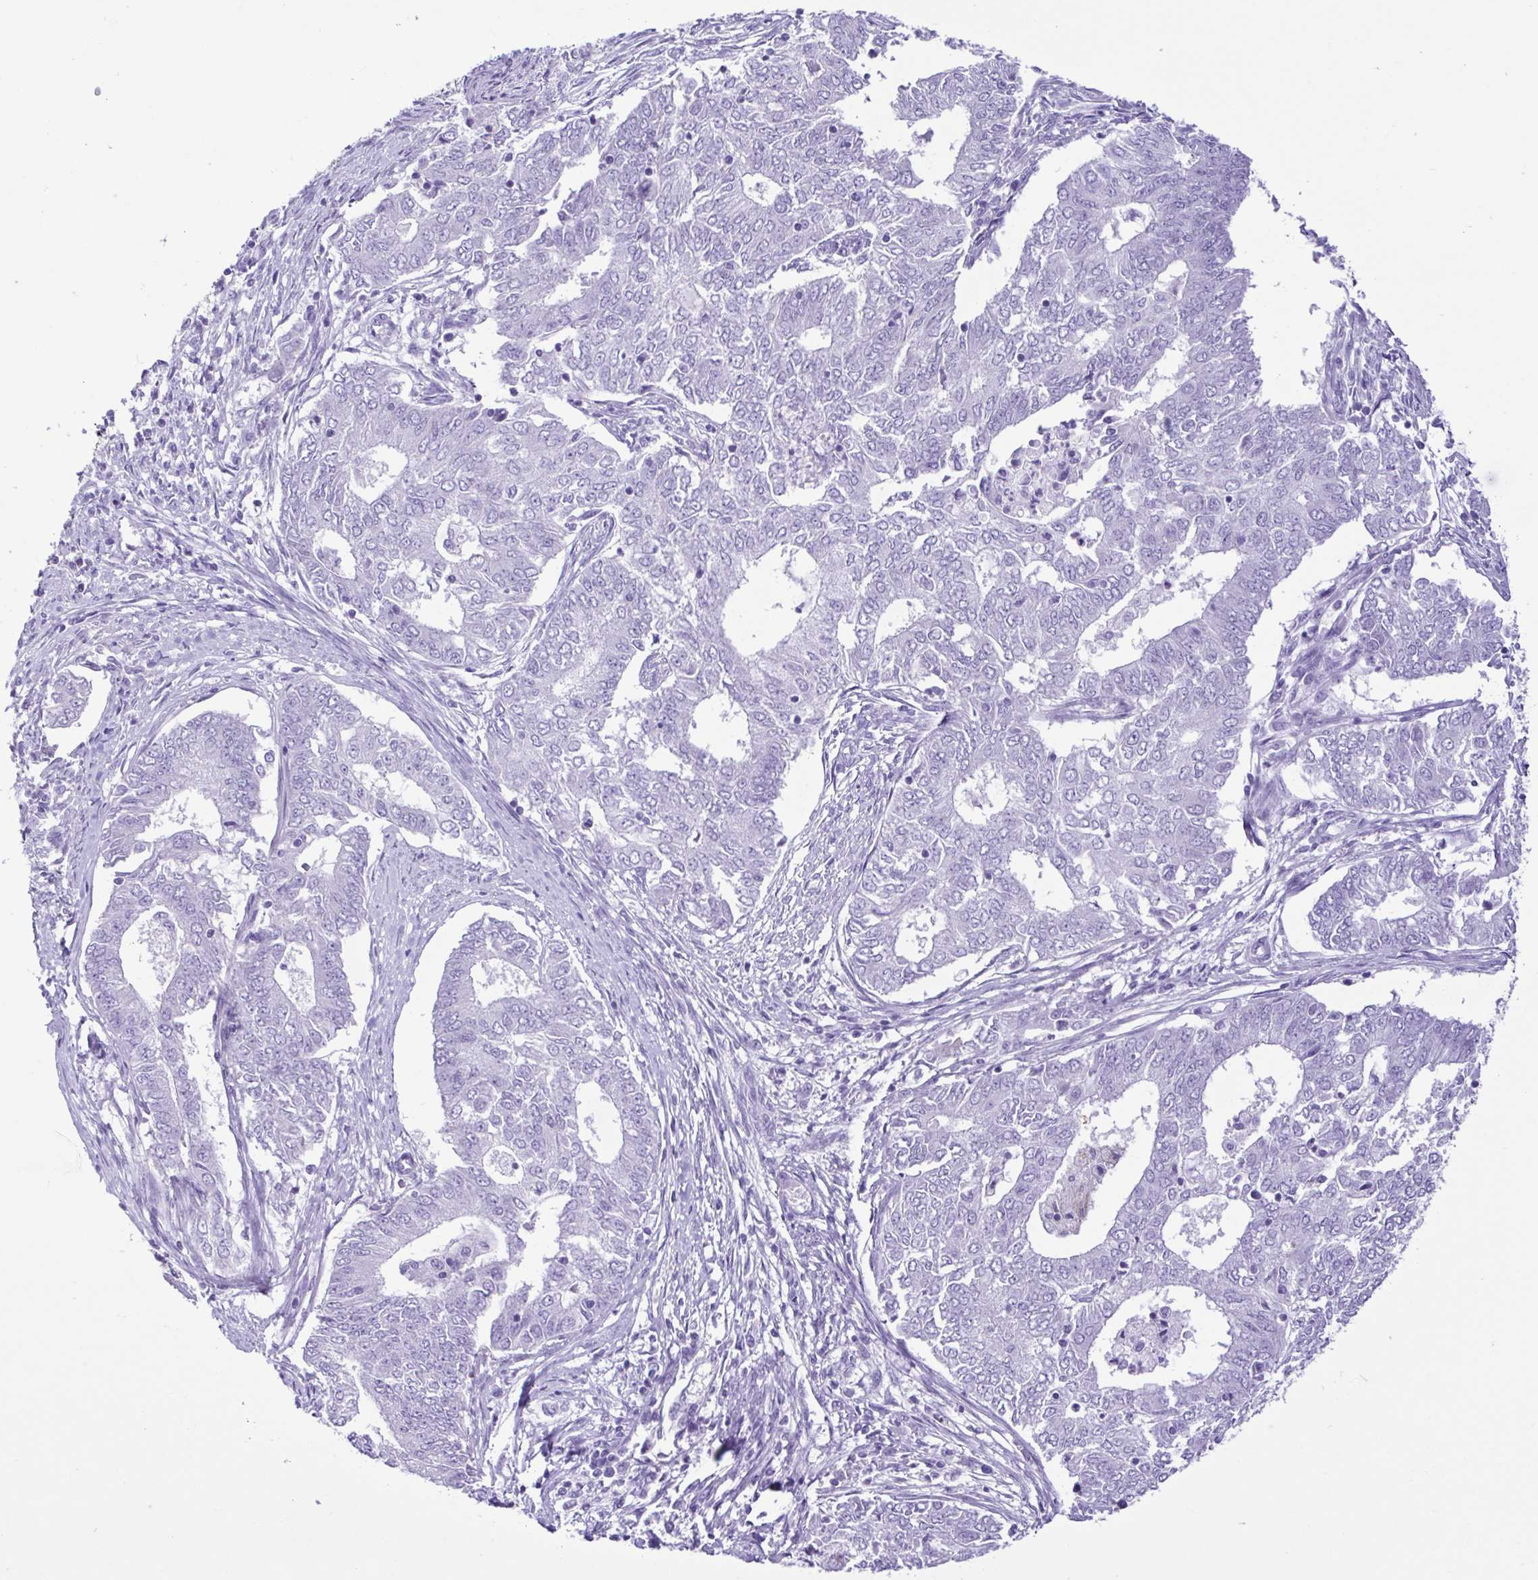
{"staining": {"intensity": "negative", "quantity": "none", "location": "none"}, "tissue": "endometrial cancer", "cell_type": "Tumor cells", "image_type": "cancer", "snomed": [{"axis": "morphology", "description": "Adenocarcinoma, NOS"}, {"axis": "topography", "description": "Endometrium"}], "caption": "A micrograph of human endometrial cancer (adenocarcinoma) is negative for staining in tumor cells. The staining was performed using DAB (3,3'-diaminobenzidine) to visualize the protein expression in brown, while the nuclei were stained in blue with hematoxylin (Magnification: 20x).", "gene": "CBY2", "patient": {"sex": "female", "age": 62}}